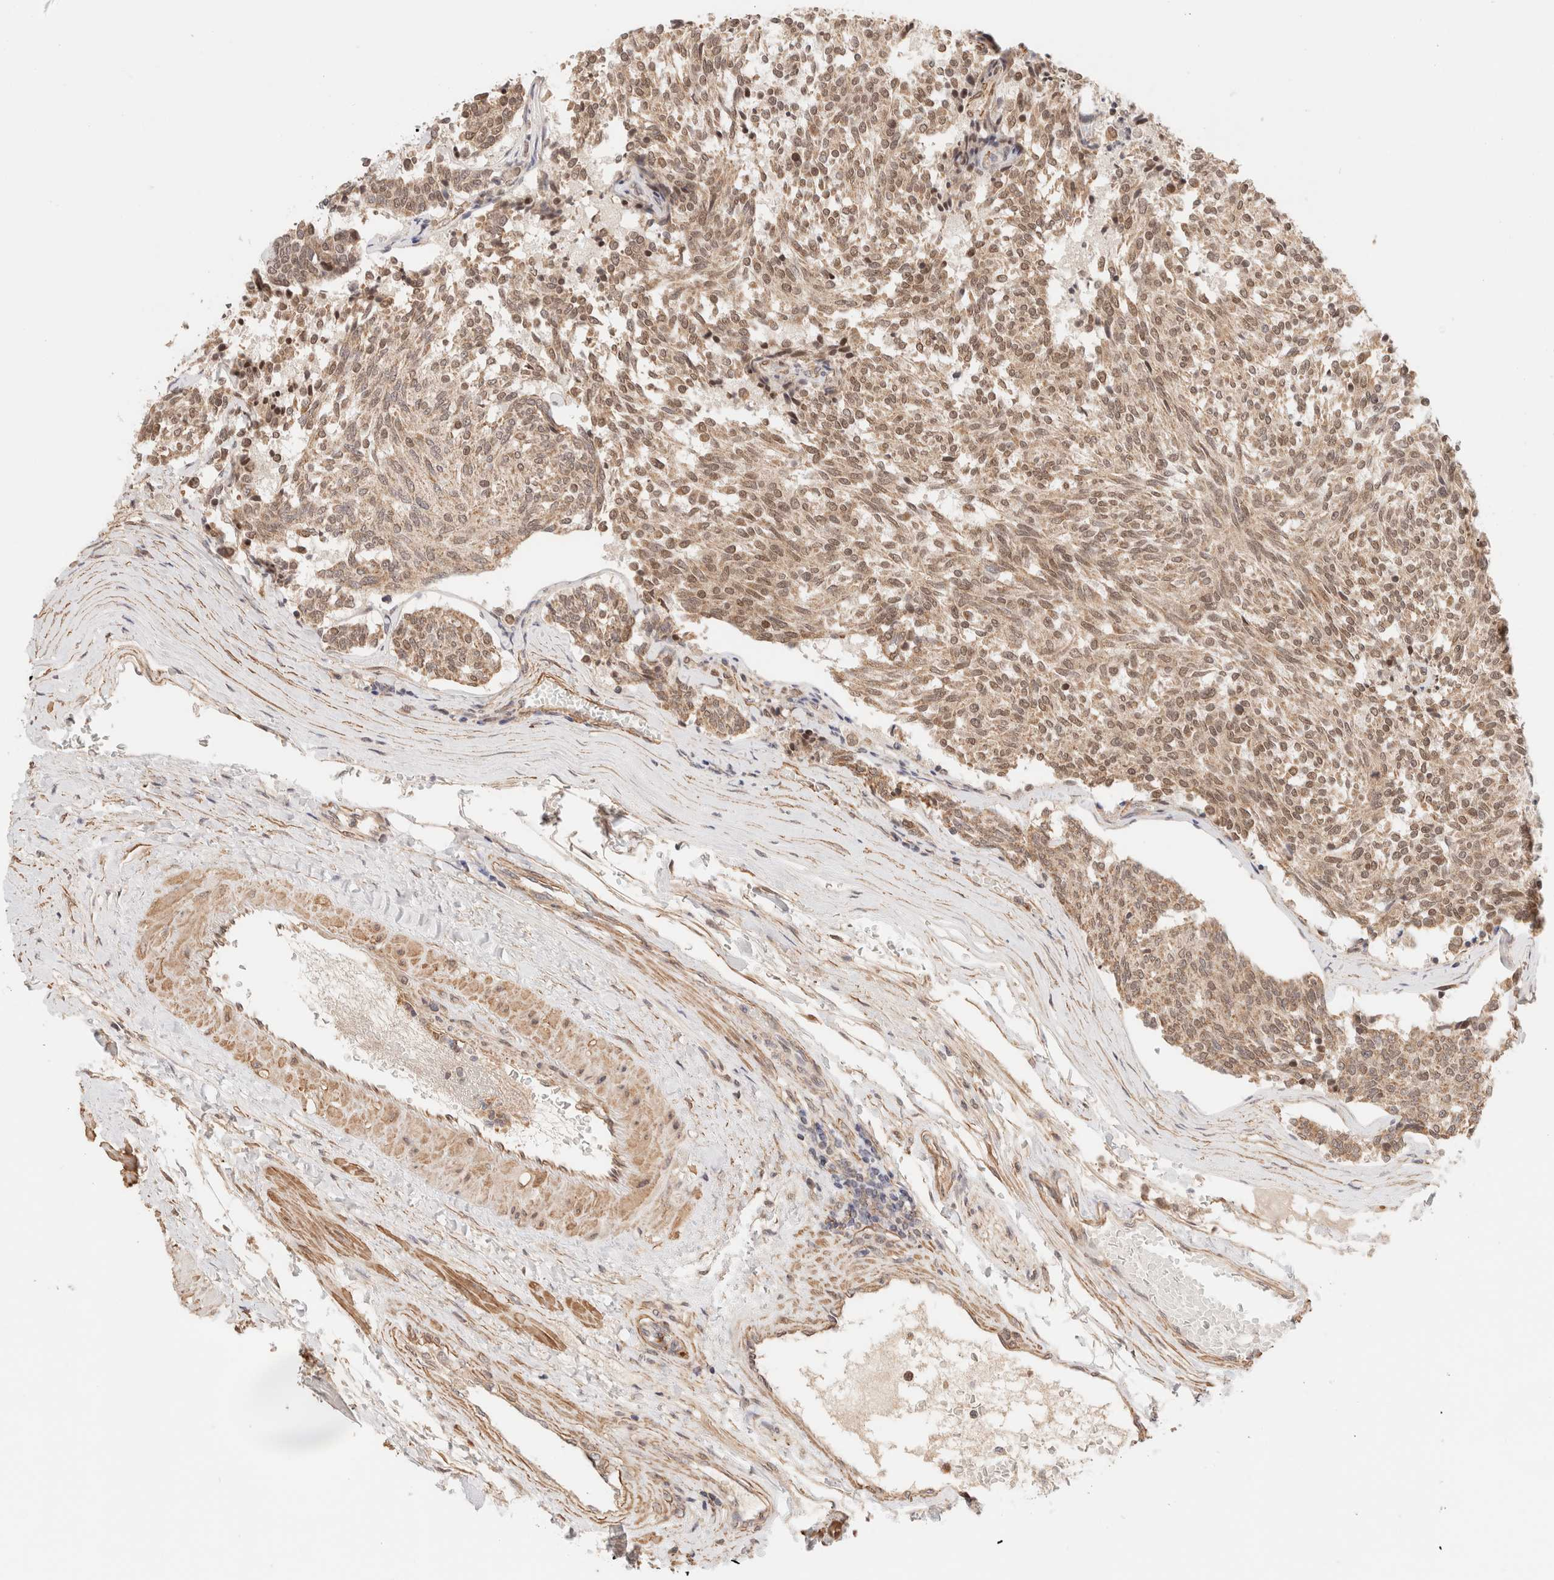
{"staining": {"intensity": "moderate", "quantity": ">75%", "location": "cytoplasmic/membranous,nuclear"}, "tissue": "carcinoid", "cell_type": "Tumor cells", "image_type": "cancer", "snomed": [{"axis": "morphology", "description": "Carcinoid, malignant, NOS"}, {"axis": "topography", "description": "Pancreas"}], "caption": "Protein staining by IHC demonstrates moderate cytoplasmic/membranous and nuclear staining in approximately >75% of tumor cells in malignant carcinoid. Nuclei are stained in blue.", "gene": "BRPF3", "patient": {"sex": "female", "age": 54}}